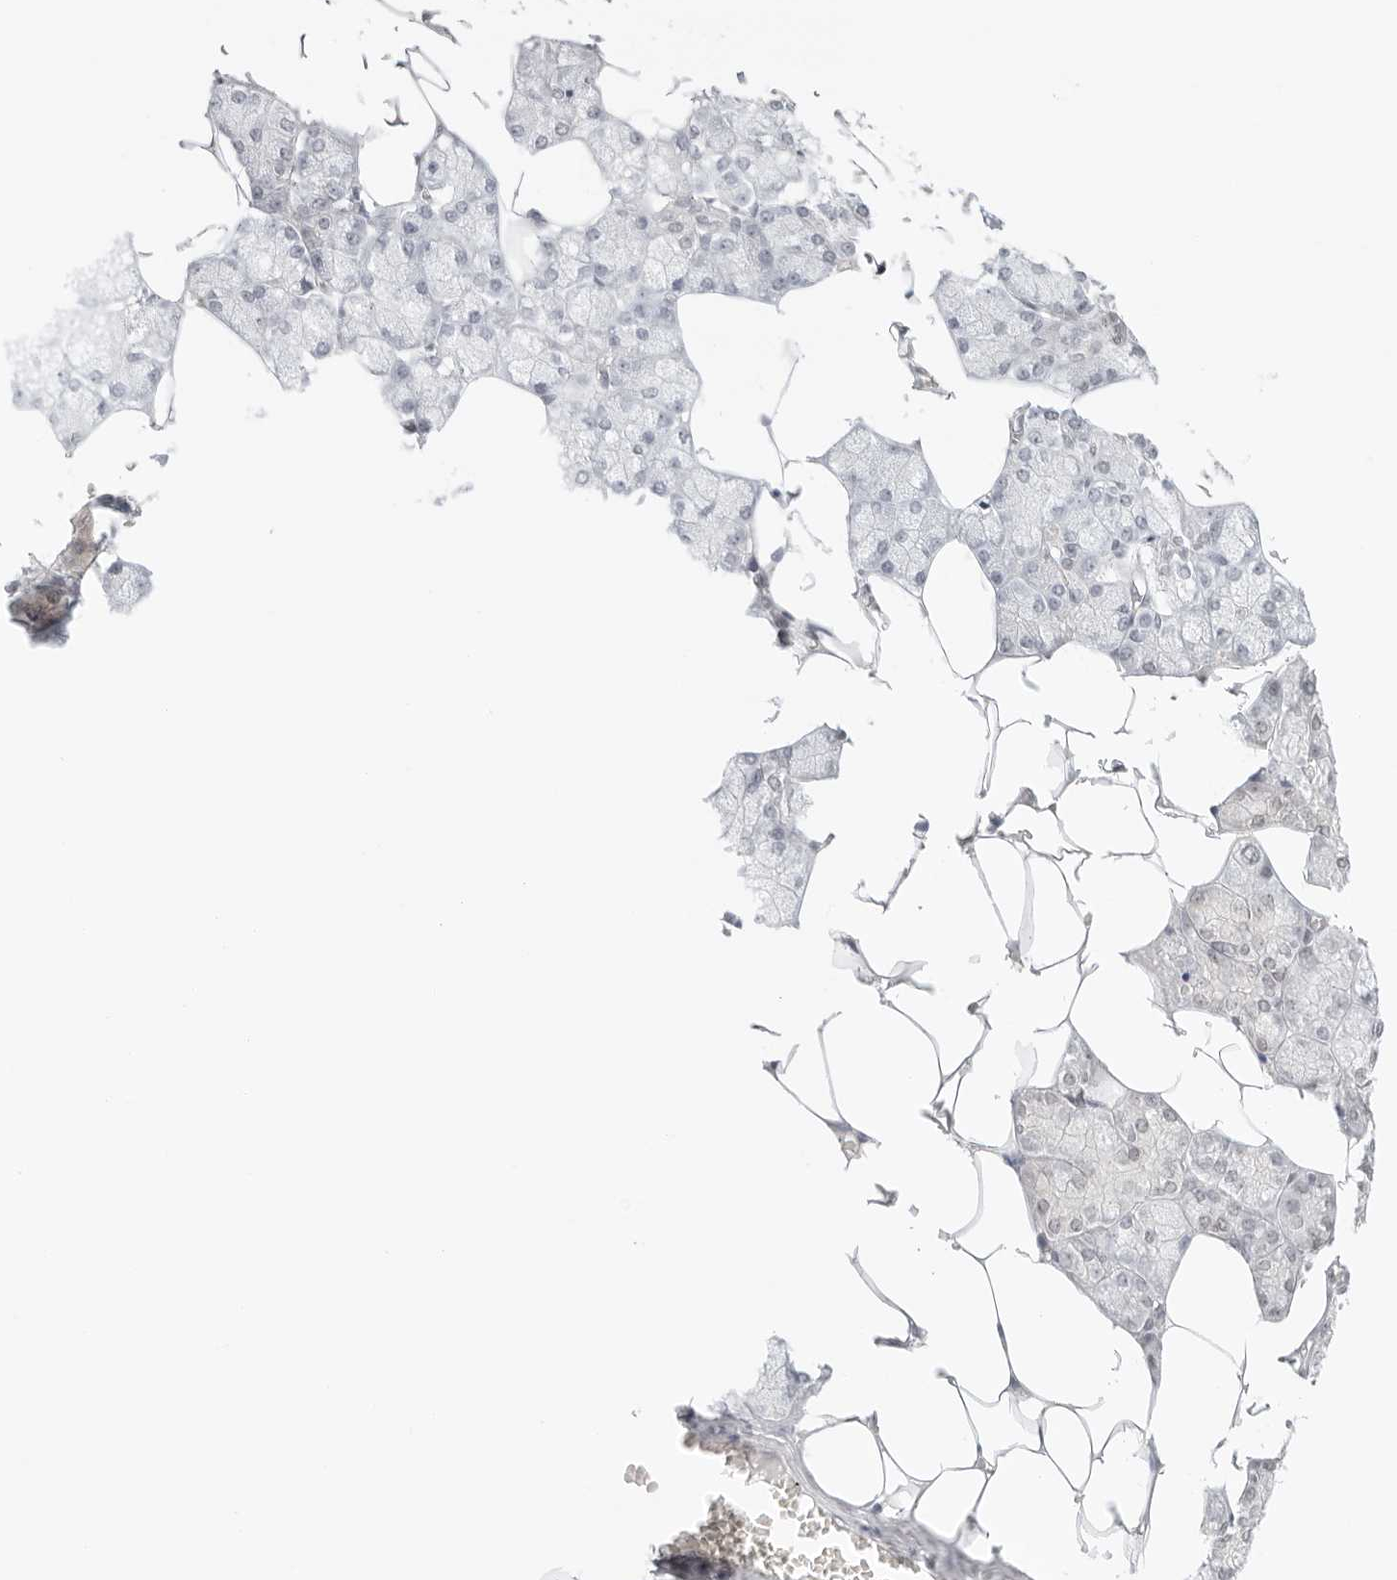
{"staining": {"intensity": "weak", "quantity": "<25%", "location": "nuclear"}, "tissue": "salivary gland", "cell_type": "Glandular cells", "image_type": "normal", "snomed": [{"axis": "morphology", "description": "Normal tissue, NOS"}, {"axis": "topography", "description": "Salivary gland"}], "caption": "DAB immunohistochemical staining of unremarkable human salivary gland reveals no significant staining in glandular cells.", "gene": "MED18", "patient": {"sex": "male", "age": 62}}